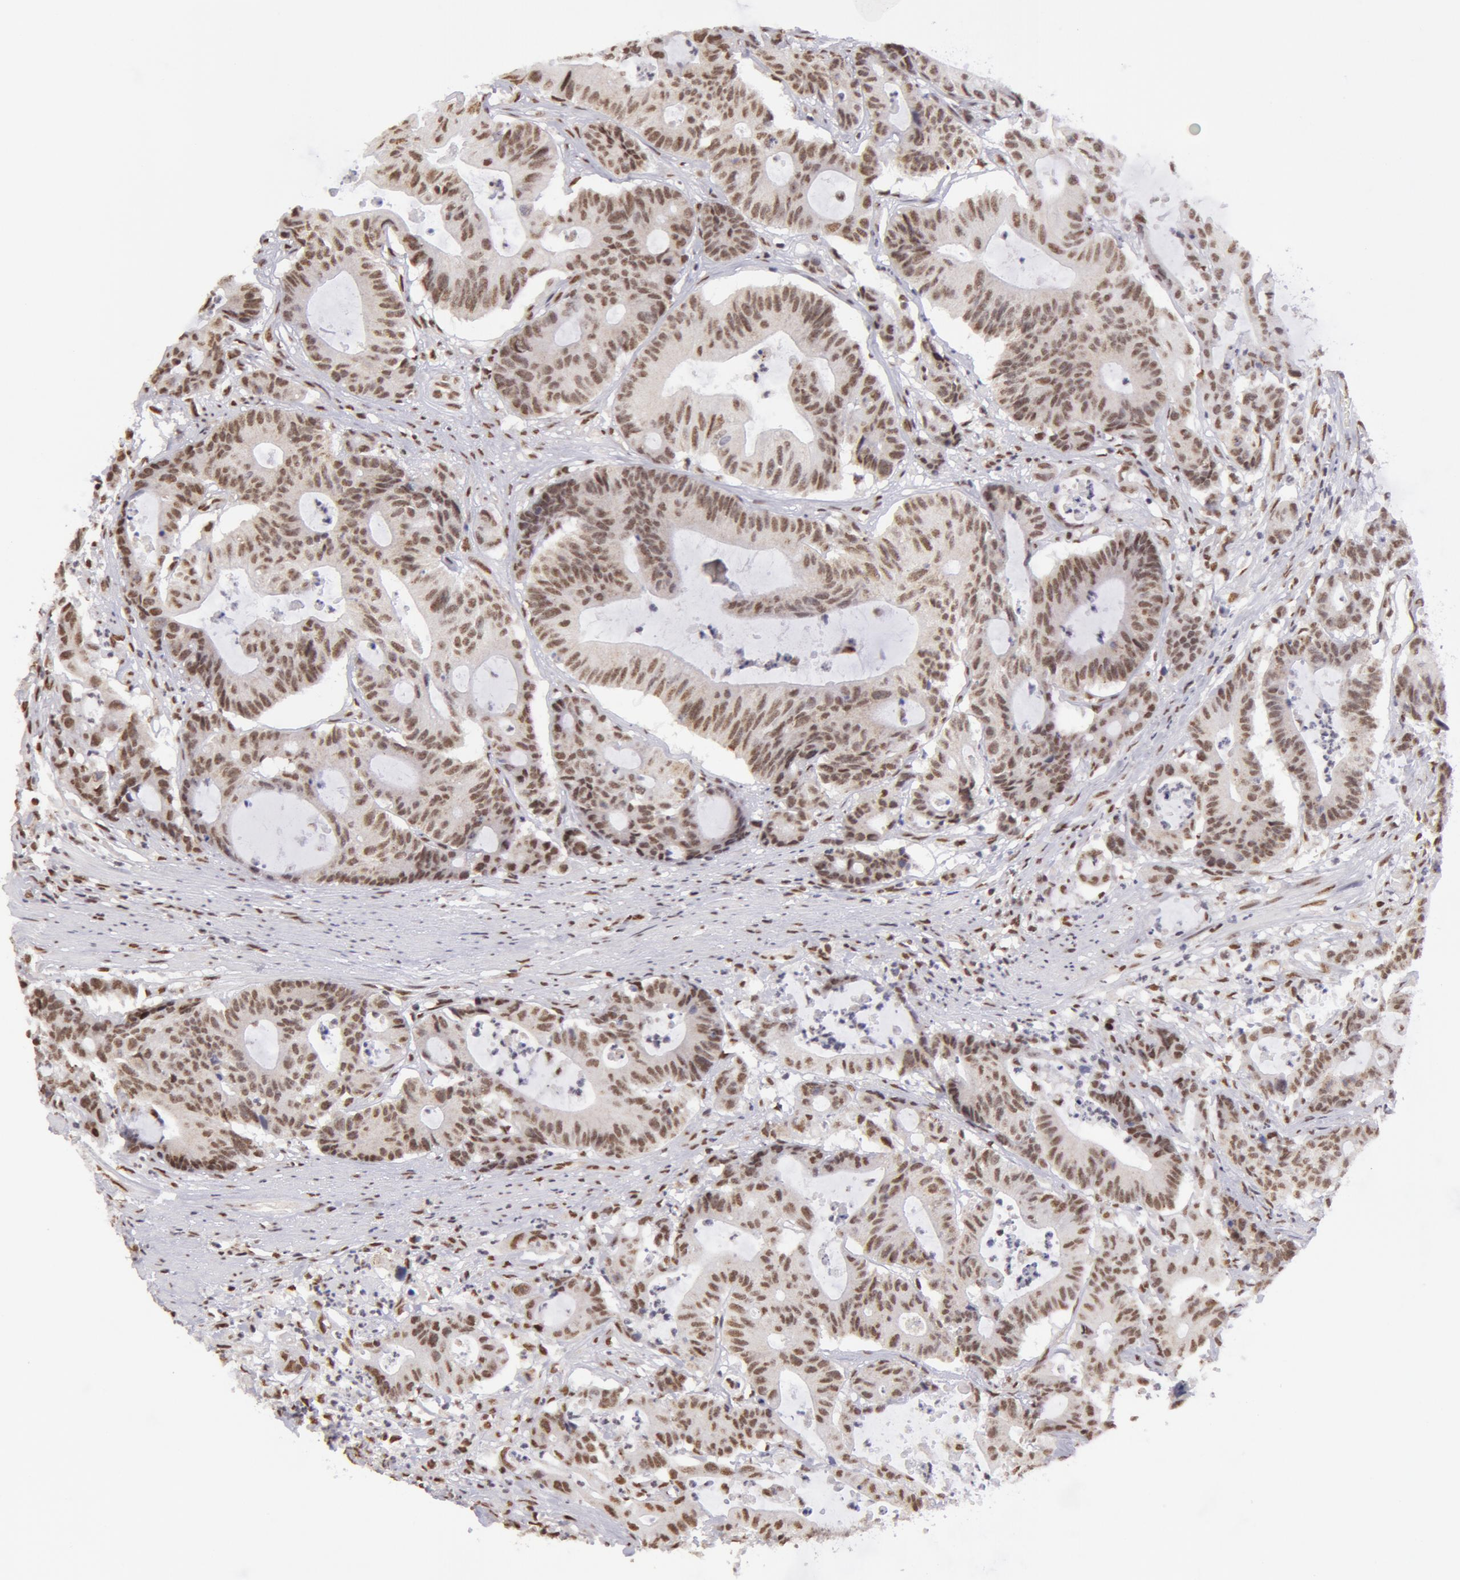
{"staining": {"intensity": "moderate", "quantity": ">75%", "location": "nuclear"}, "tissue": "colorectal cancer", "cell_type": "Tumor cells", "image_type": "cancer", "snomed": [{"axis": "morphology", "description": "Adenocarcinoma, NOS"}, {"axis": "topography", "description": "Colon"}], "caption": "High-power microscopy captured an IHC histopathology image of colorectal cancer (adenocarcinoma), revealing moderate nuclear staining in approximately >75% of tumor cells.", "gene": "VRTN", "patient": {"sex": "female", "age": 84}}